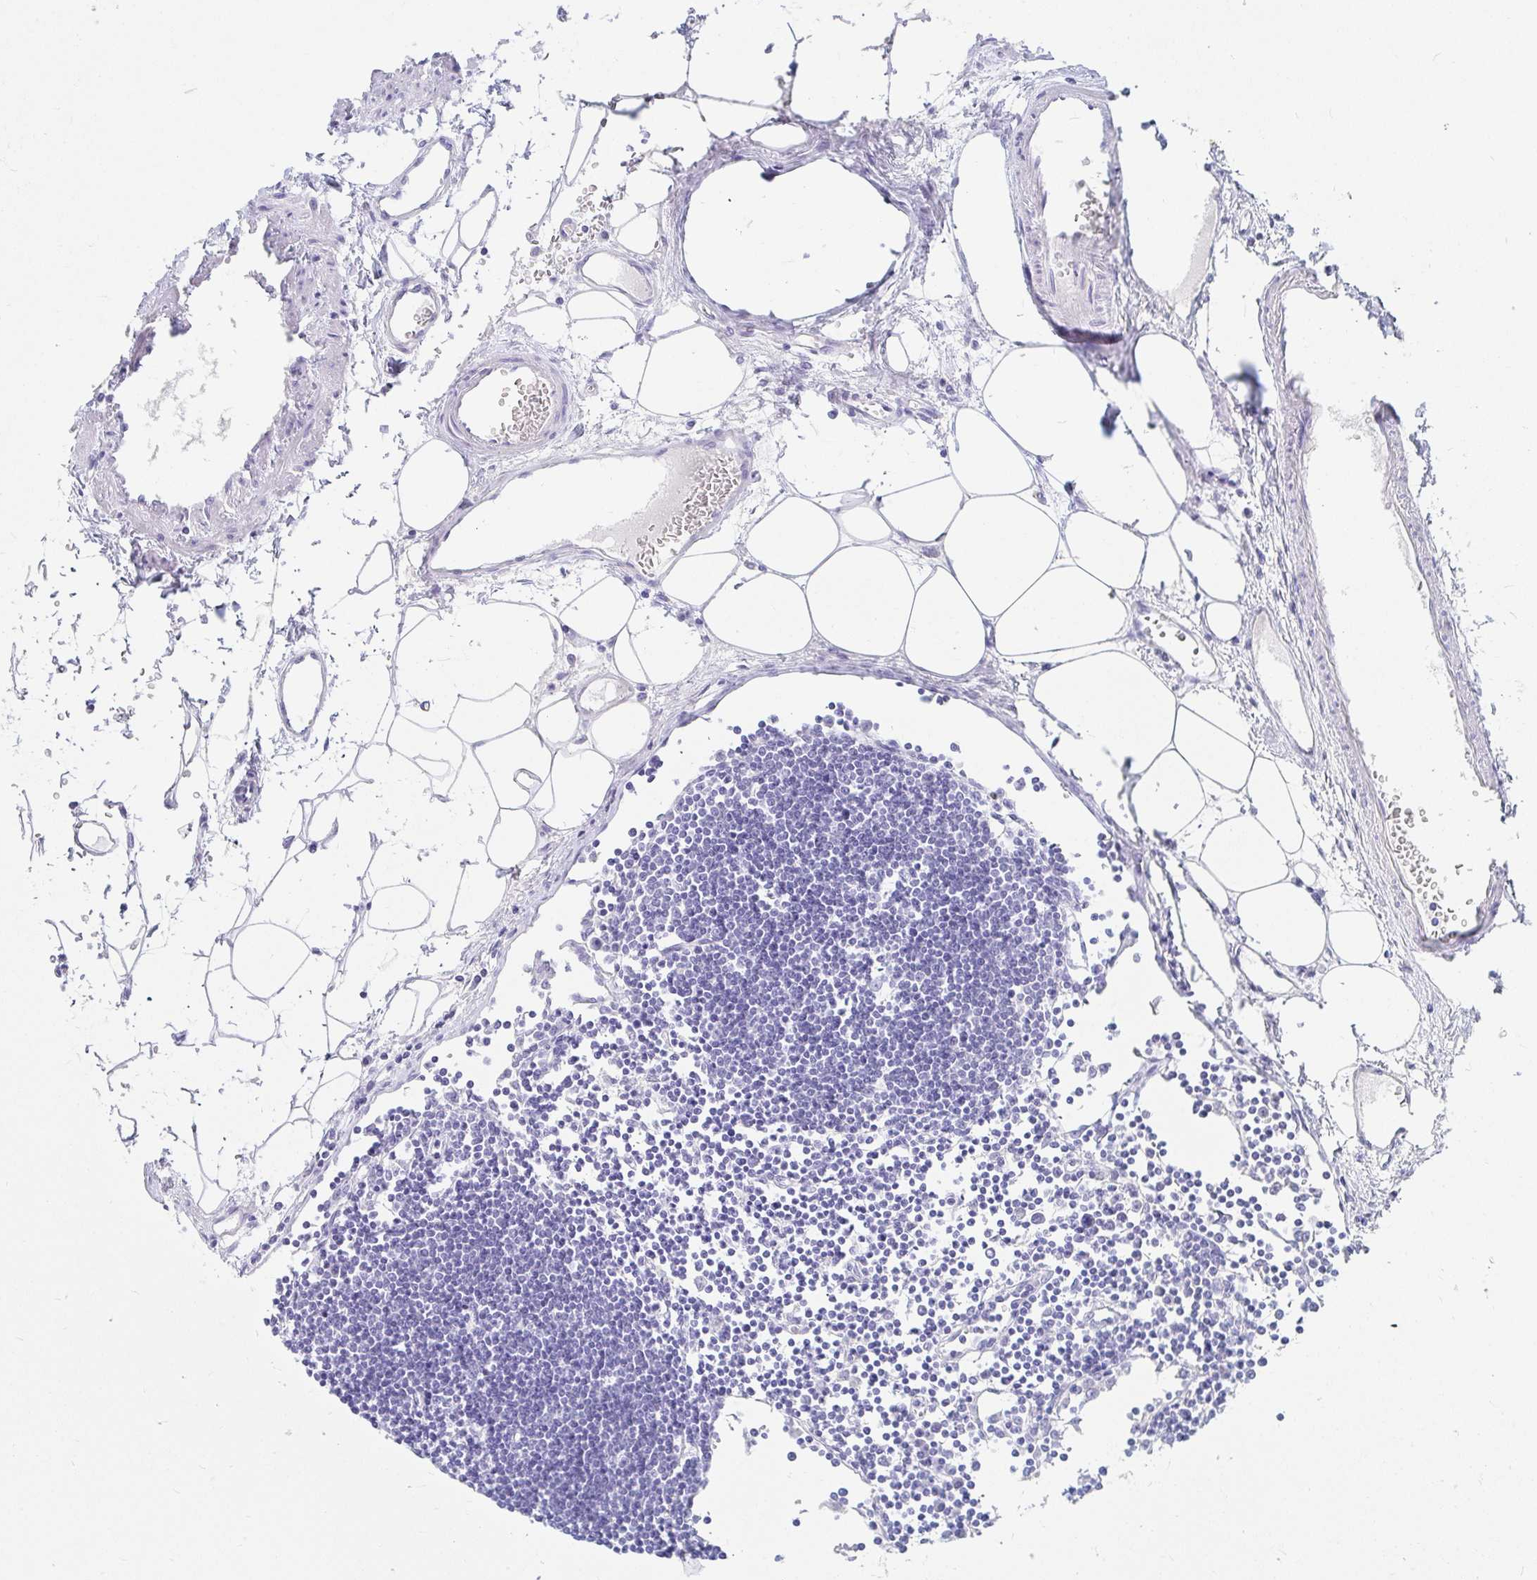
{"staining": {"intensity": "negative", "quantity": "none", "location": "none"}, "tissue": "lymph node", "cell_type": "Germinal center cells", "image_type": "normal", "snomed": [{"axis": "morphology", "description": "Normal tissue, NOS"}, {"axis": "topography", "description": "Lymph node"}], "caption": "Protein analysis of normal lymph node reveals no significant expression in germinal center cells.", "gene": "OR6T1", "patient": {"sex": "female", "age": 65}}